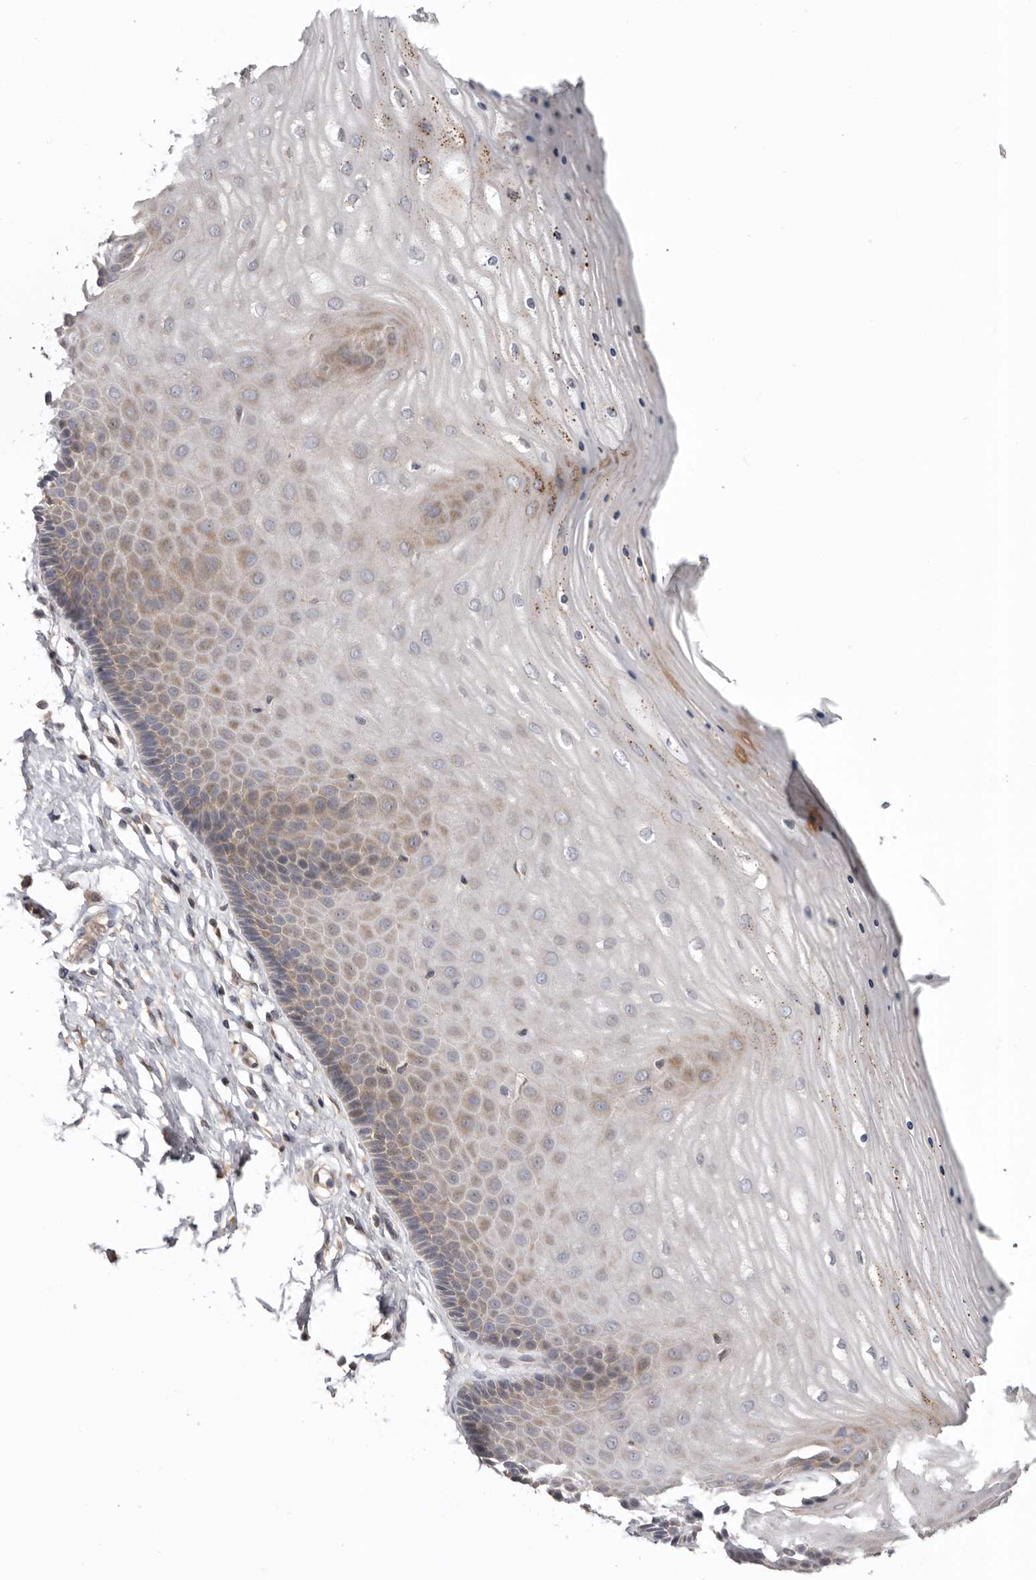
{"staining": {"intensity": "moderate", "quantity": "<25%", "location": "cytoplasmic/membranous"}, "tissue": "cervix", "cell_type": "Glandular cells", "image_type": "normal", "snomed": [{"axis": "morphology", "description": "Normal tissue, NOS"}, {"axis": "topography", "description": "Cervix"}], "caption": "High-magnification brightfield microscopy of normal cervix stained with DAB (3,3'-diaminobenzidine) (brown) and counterstained with hematoxylin (blue). glandular cells exhibit moderate cytoplasmic/membranous positivity is identified in about<25% of cells. (brown staining indicates protein expression, while blue staining denotes nuclei).", "gene": "TMUB1", "patient": {"sex": "female", "age": 55}}